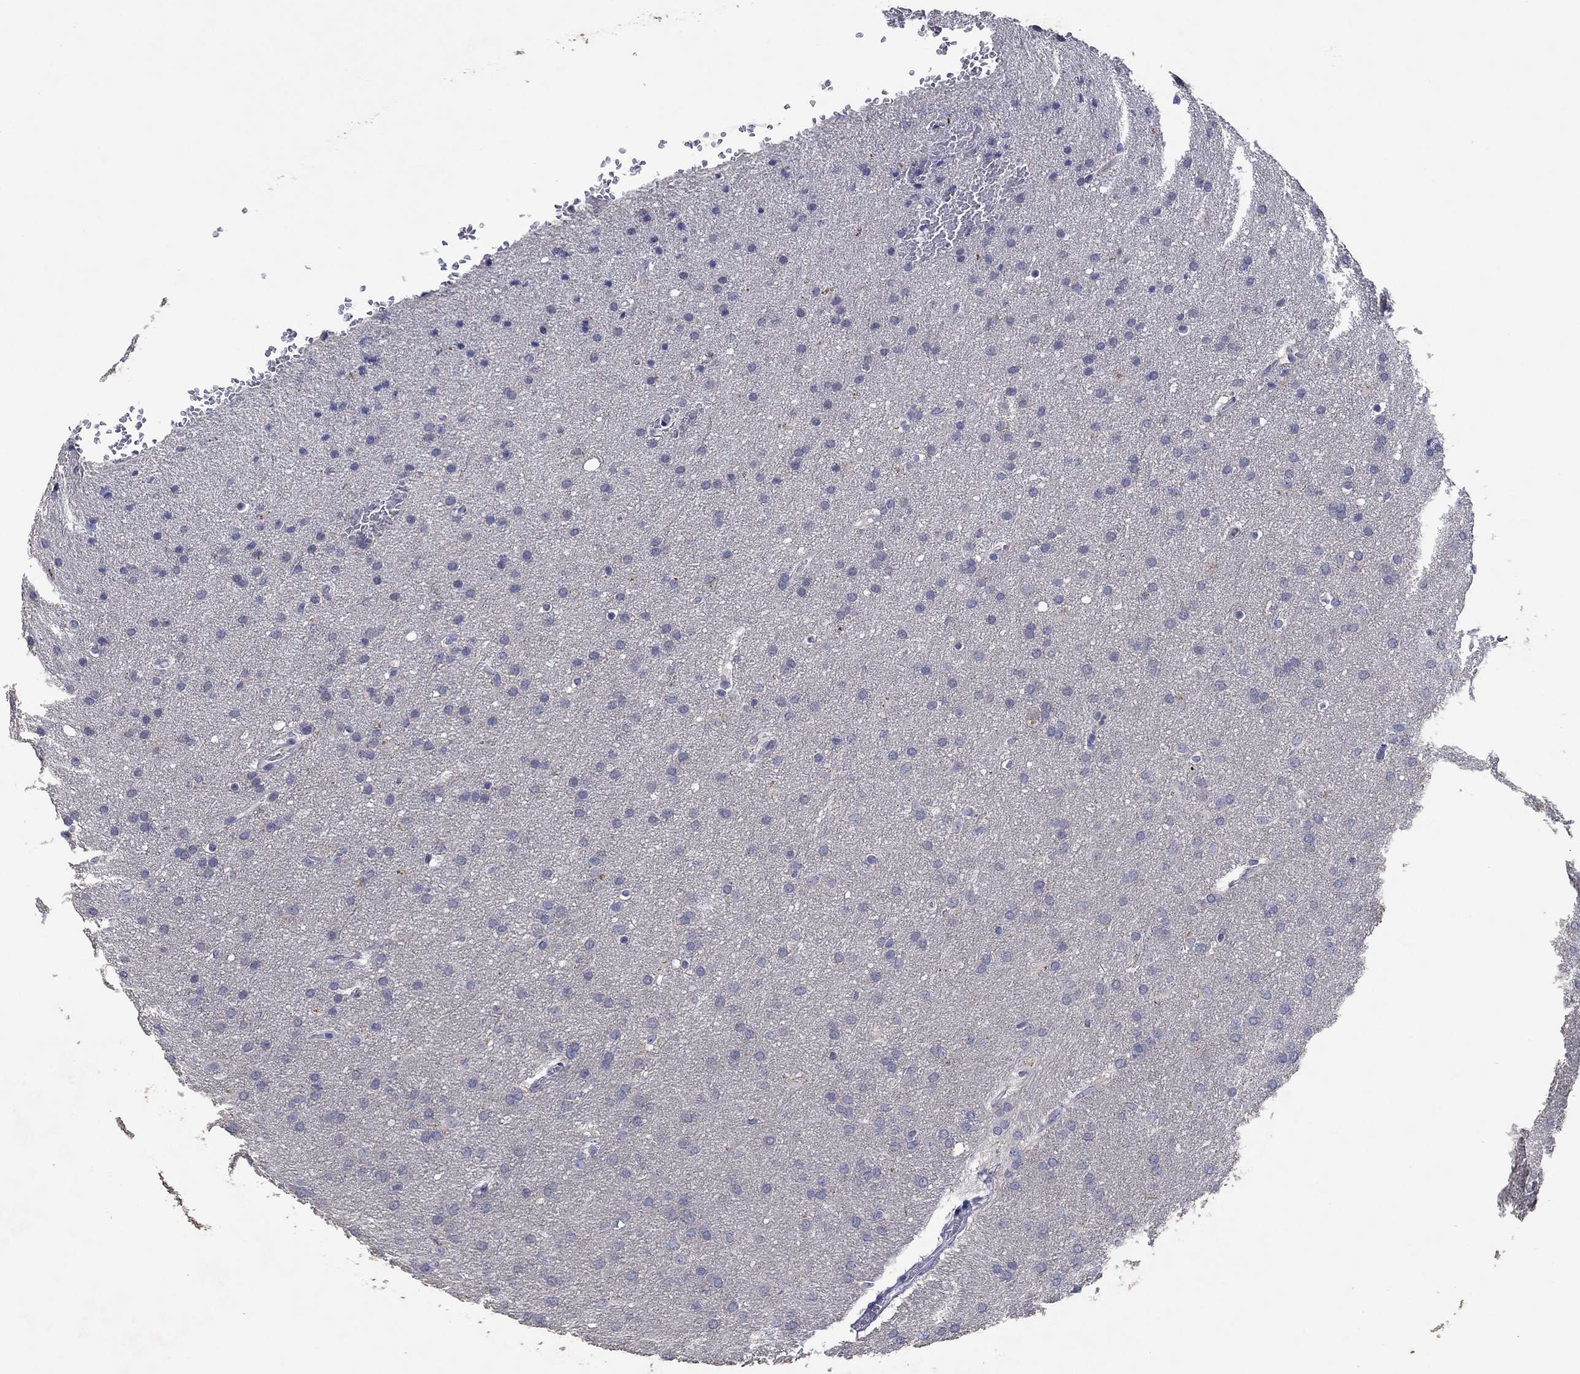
{"staining": {"intensity": "negative", "quantity": "none", "location": "none"}, "tissue": "glioma", "cell_type": "Tumor cells", "image_type": "cancer", "snomed": [{"axis": "morphology", "description": "Glioma, malignant, Low grade"}, {"axis": "topography", "description": "Brain"}], "caption": "A photomicrograph of low-grade glioma (malignant) stained for a protein exhibits no brown staining in tumor cells.", "gene": "HDC", "patient": {"sex": "female", "age": 32}}